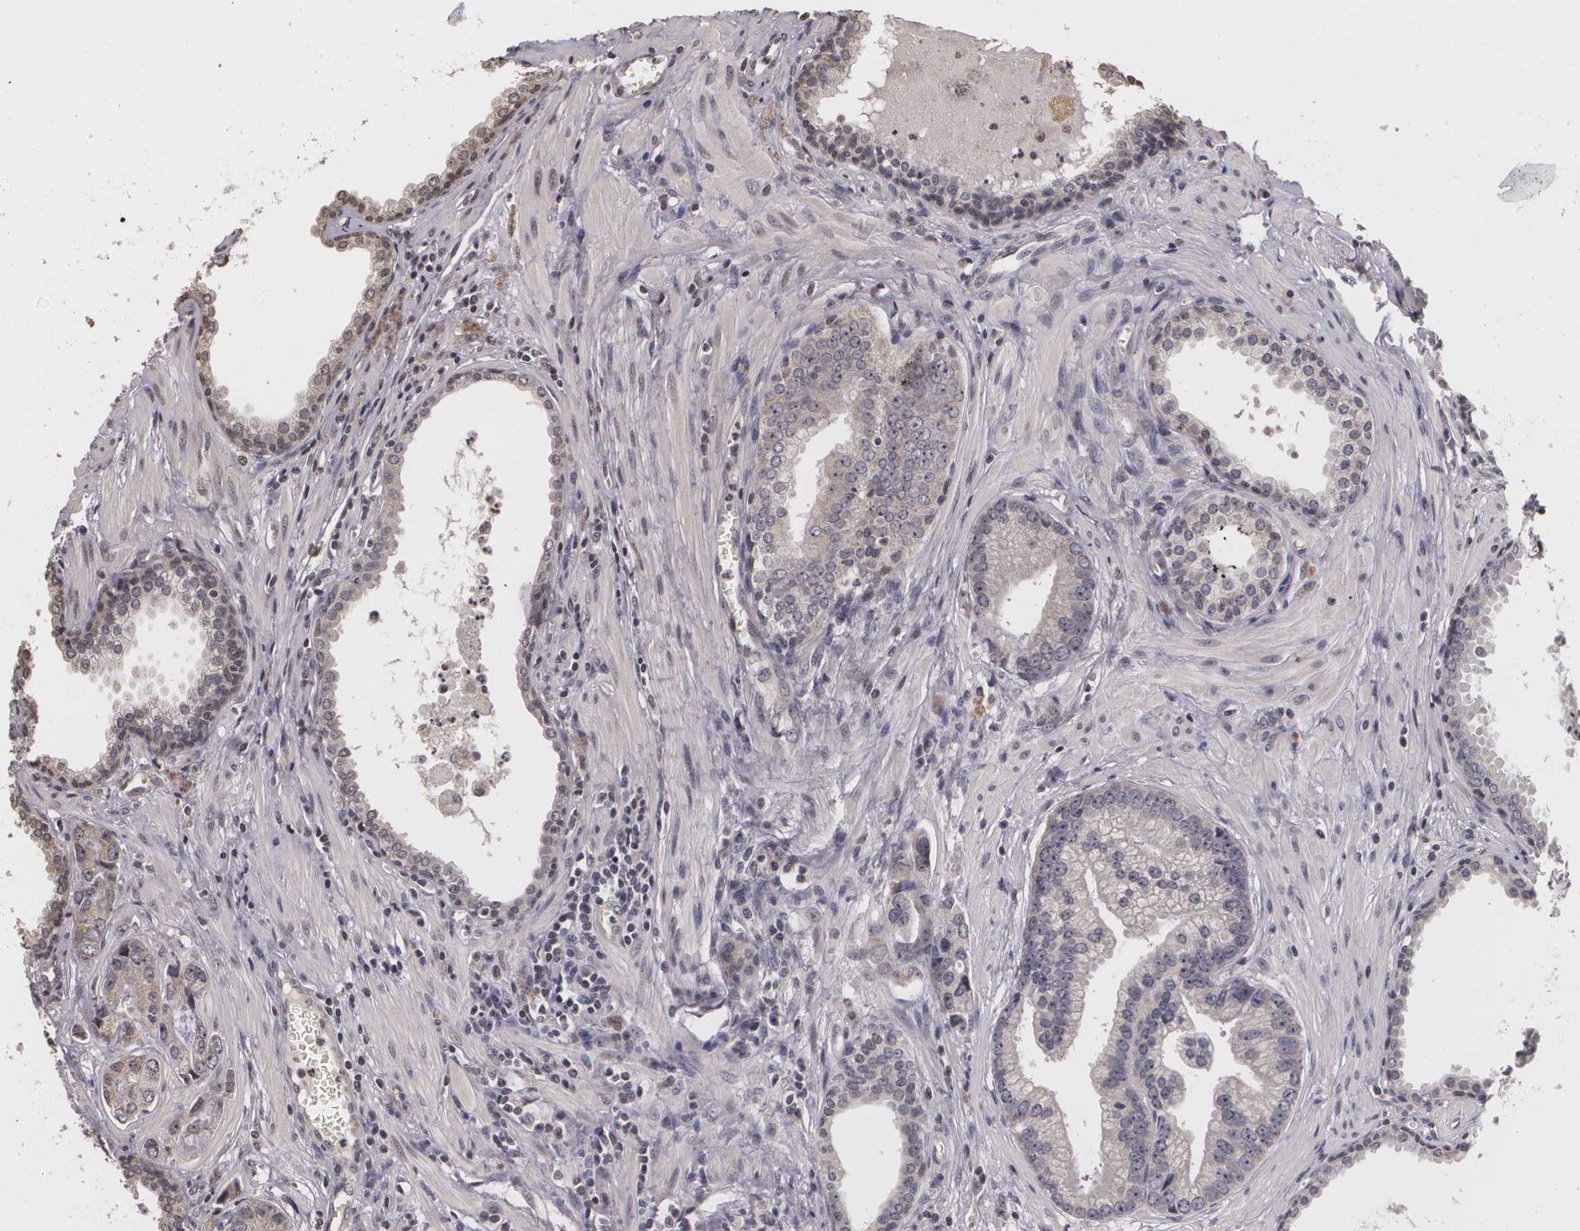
{"staining": {"intensity": "negative", "quantity": "none", "location": "none"}, "tissue": "prostate cancer", "cell_type": "Tumor cells", "image_type": "cancer", "snomed": [{"axis": "morphology", "description": "Adenocarcinoma, Low grade"}, {"axis": "topography", "description": "Prostate"}], "caption": "This histopathology image is of low-grade adenocarcinoma (prostate) stained with immunohistochemistry (IHC) to label a protein in brown with the nuclei are counter-stained blue. There is no expression in tumor cells.", "gene": "THRB", "patient": {"sex": "male", "age": 65}}